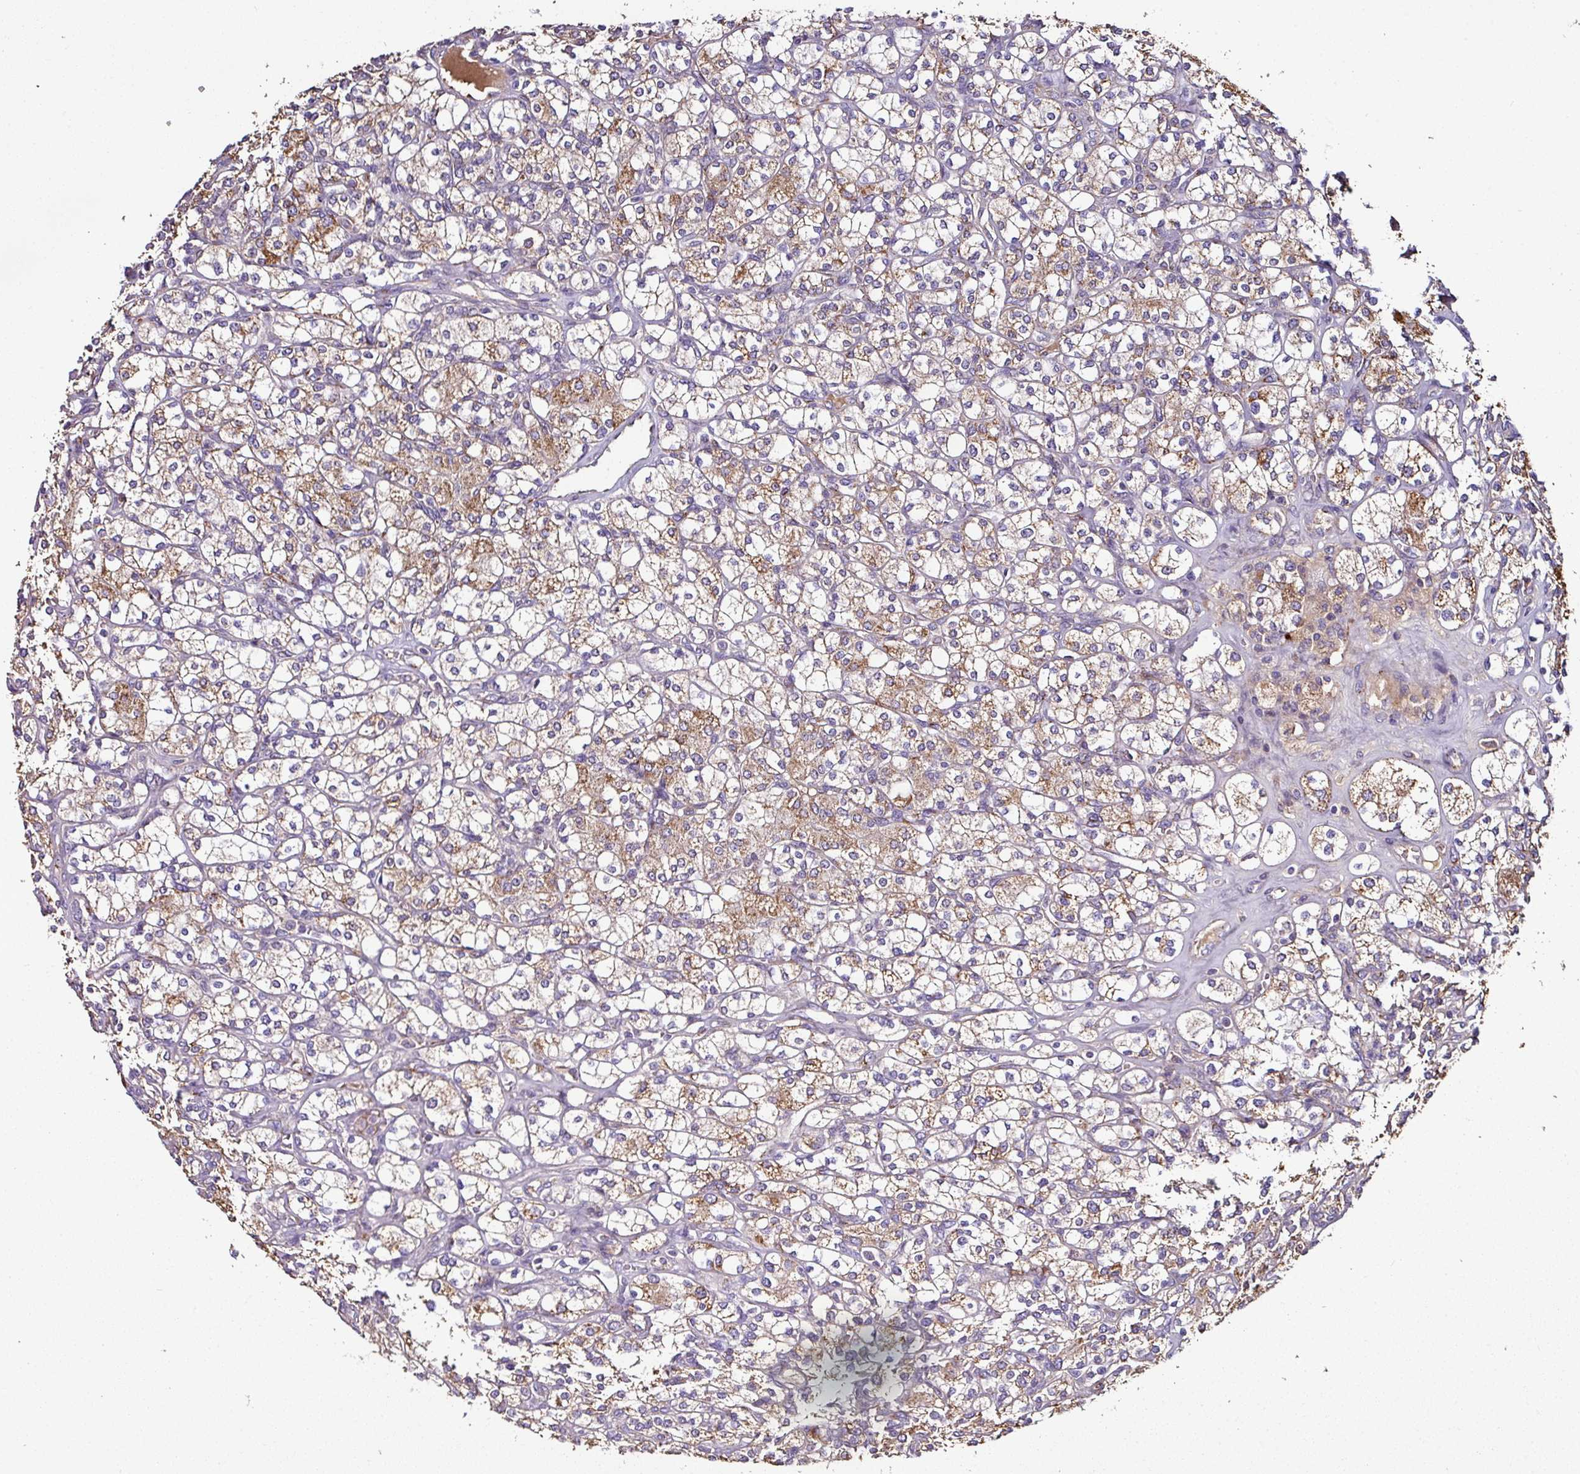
{"staining": {"intensity": "moderate", "quantity": ">75%", "location": "cytoplasmic/membranous"}, "tissue": "renal cancer", "cell_type": "Tumor cells", "image_type": "cancer", "snomed": [{"axis": "morphology", "description": "Adenocarcinoma, NOS"}, {"axis": "topography", "description": "Kidney"}], "caption": "Moderate cytoplasmic/membranous staining is appreciated in approximately >75% of tumor cells in renal cancer. The staining was performed using DAB to visualize the protein expression in brown, while the nuclei were stained in blue with hematoxylin (Magnification: 20x).", "gene": "CPD", "patient": {"sex": "male", "age": 77}}